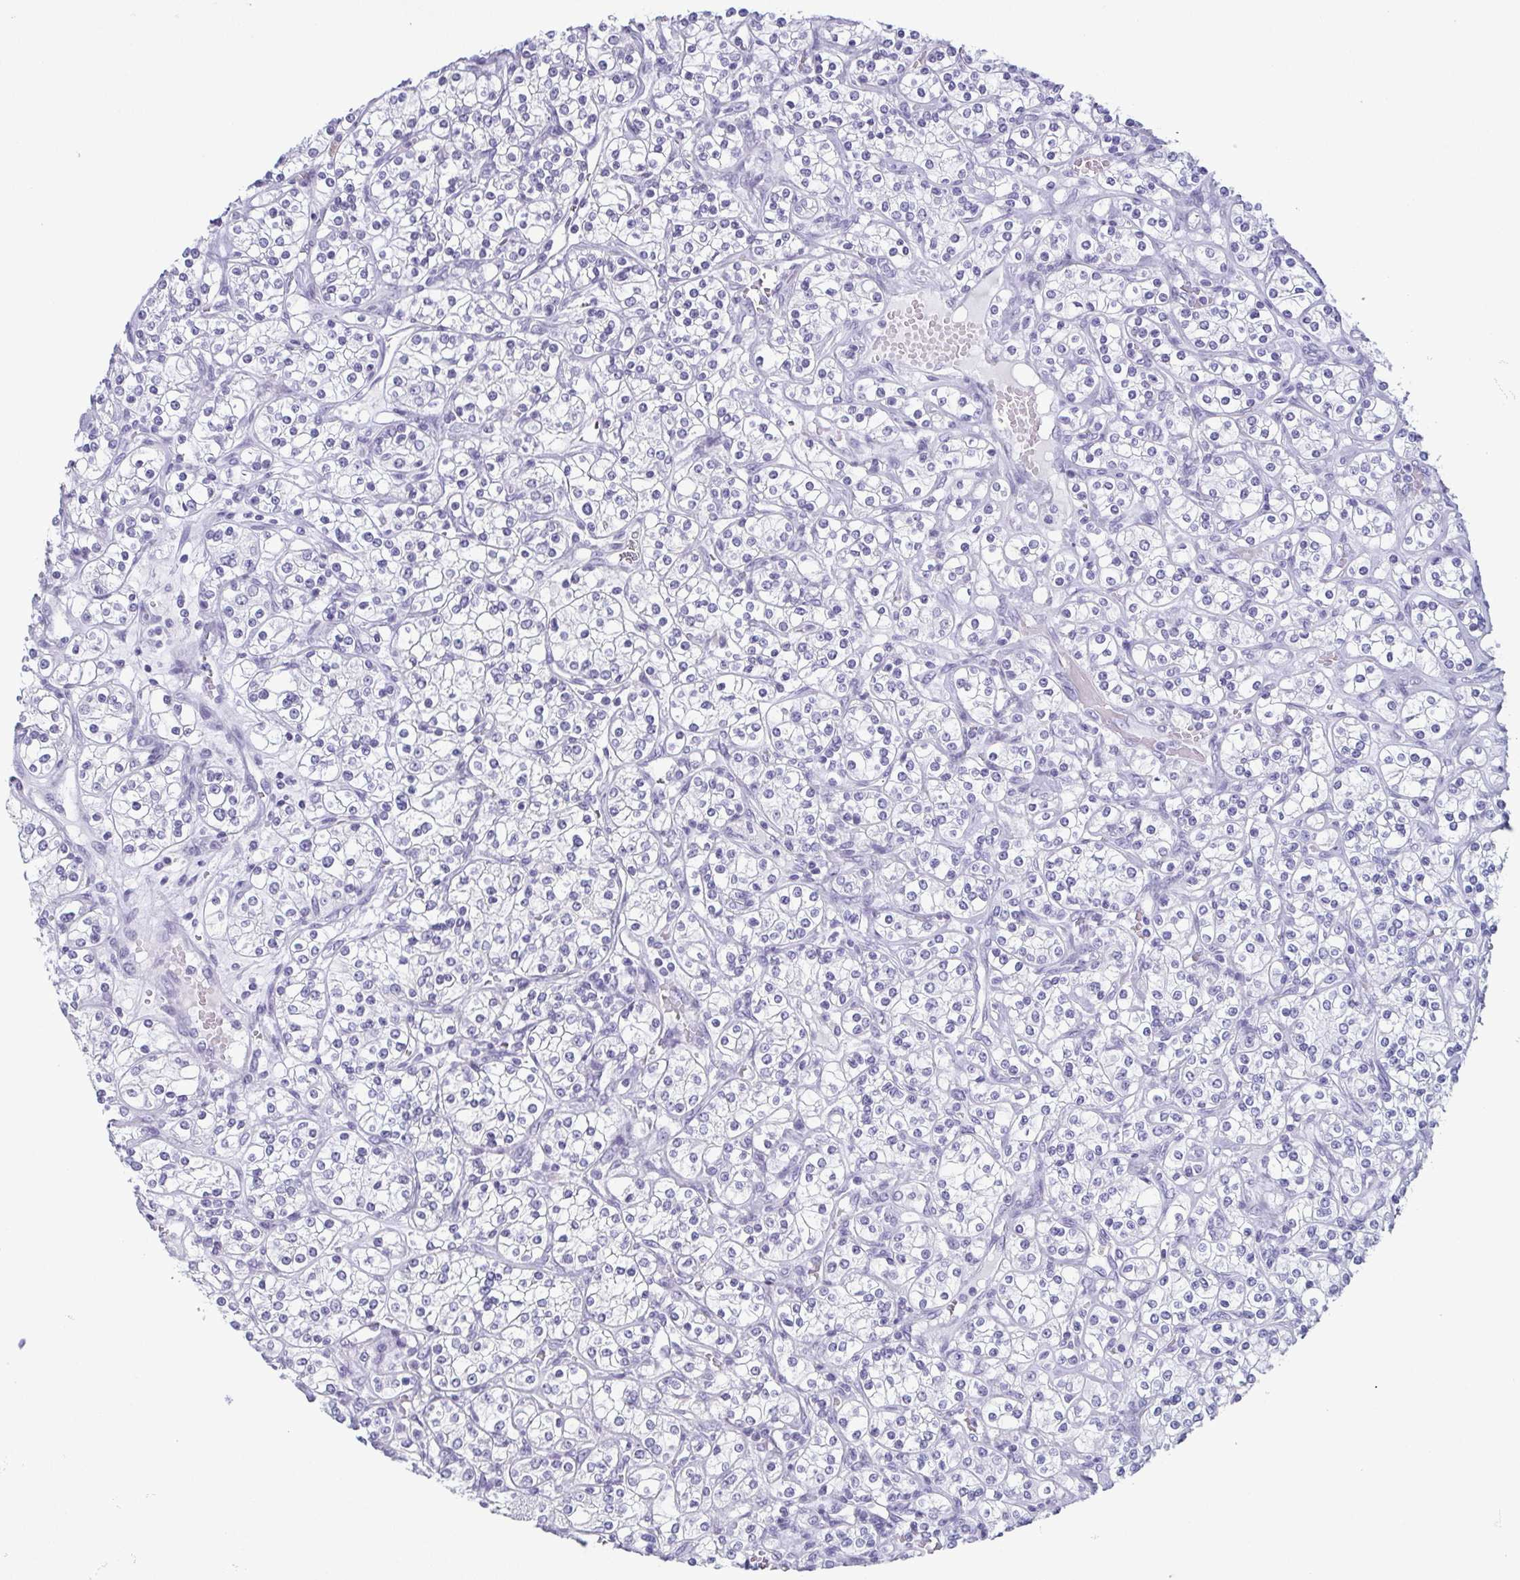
{"staining": {"intensity": "negative", "quantity": "none", "location": "none"}, "tissue": "renal cancer", "cell_type": "Tumor cells", "image_type": "cancer", "snomed": [{"axis": "morphology", "description": "Adenocarcinoma, NOS"}, {"axis": "topography", "description": "Kidney"}], "caption": "Immunohistochemical staining of renal adenocarcinoma displays no significant positivity in tumor cells.", "gene": "KRT78", "patient": {"sex": "male", "age": 77}}